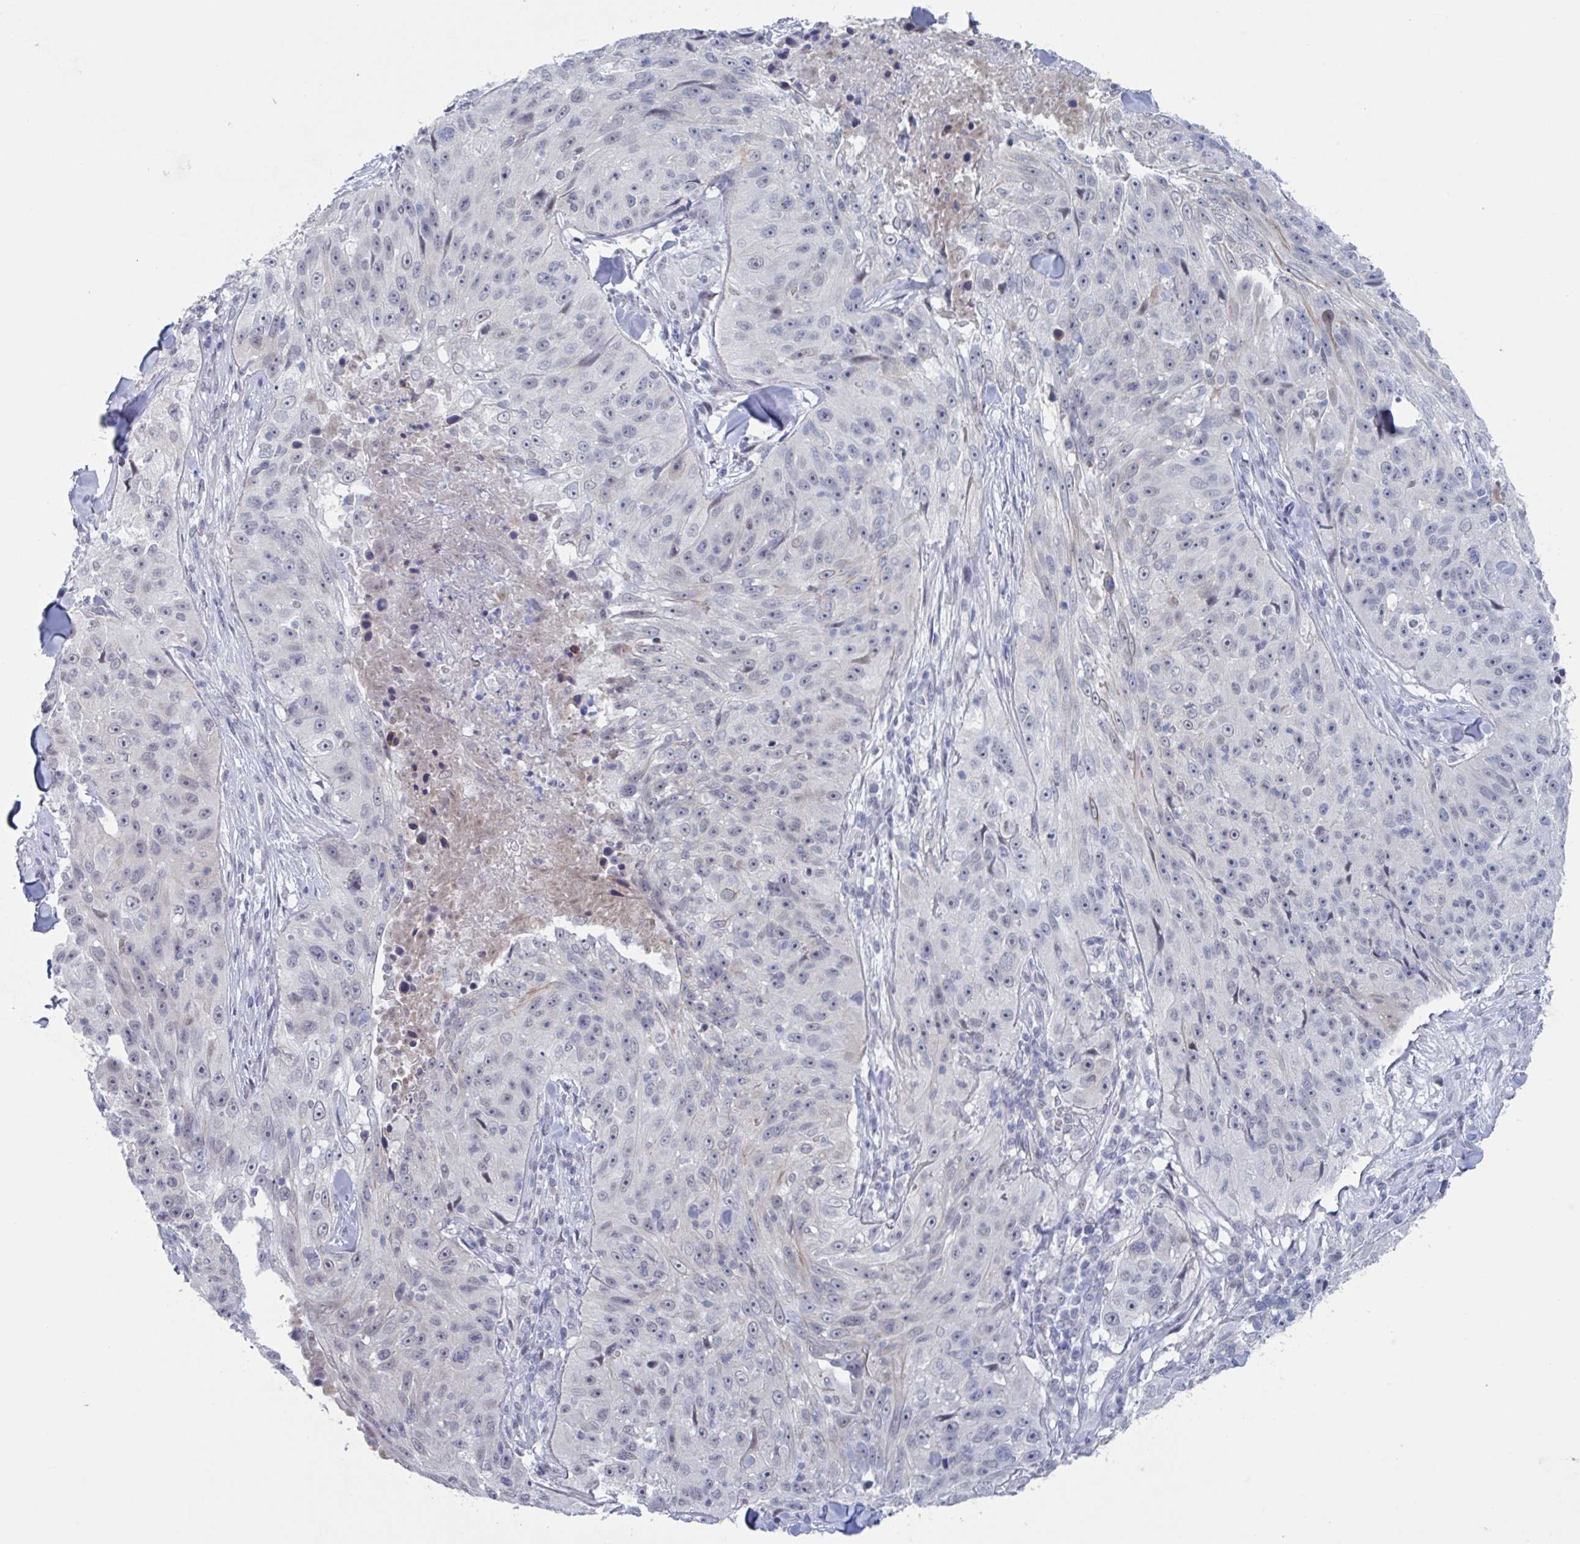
{"staining": {"intensity": "negative", "quantity": "none", "location": "none"}, "tissue": "skin cancer", "cell_type": "Tumor cells", "image_type": "cancer", "snomed": [{"axis": "morphology", "description": "Squamous cell carcinoma, NOS"}, {"axis": "topography", "description": "Skin"}], "caption": "High power microscopy micrograph of an IHC micrograph of skin cancer (squamous cell carcinoma), revealing no significant staining in tumor cells.", "gene": "KDM4D", "patient": {"sex": "female", "age": 87}}